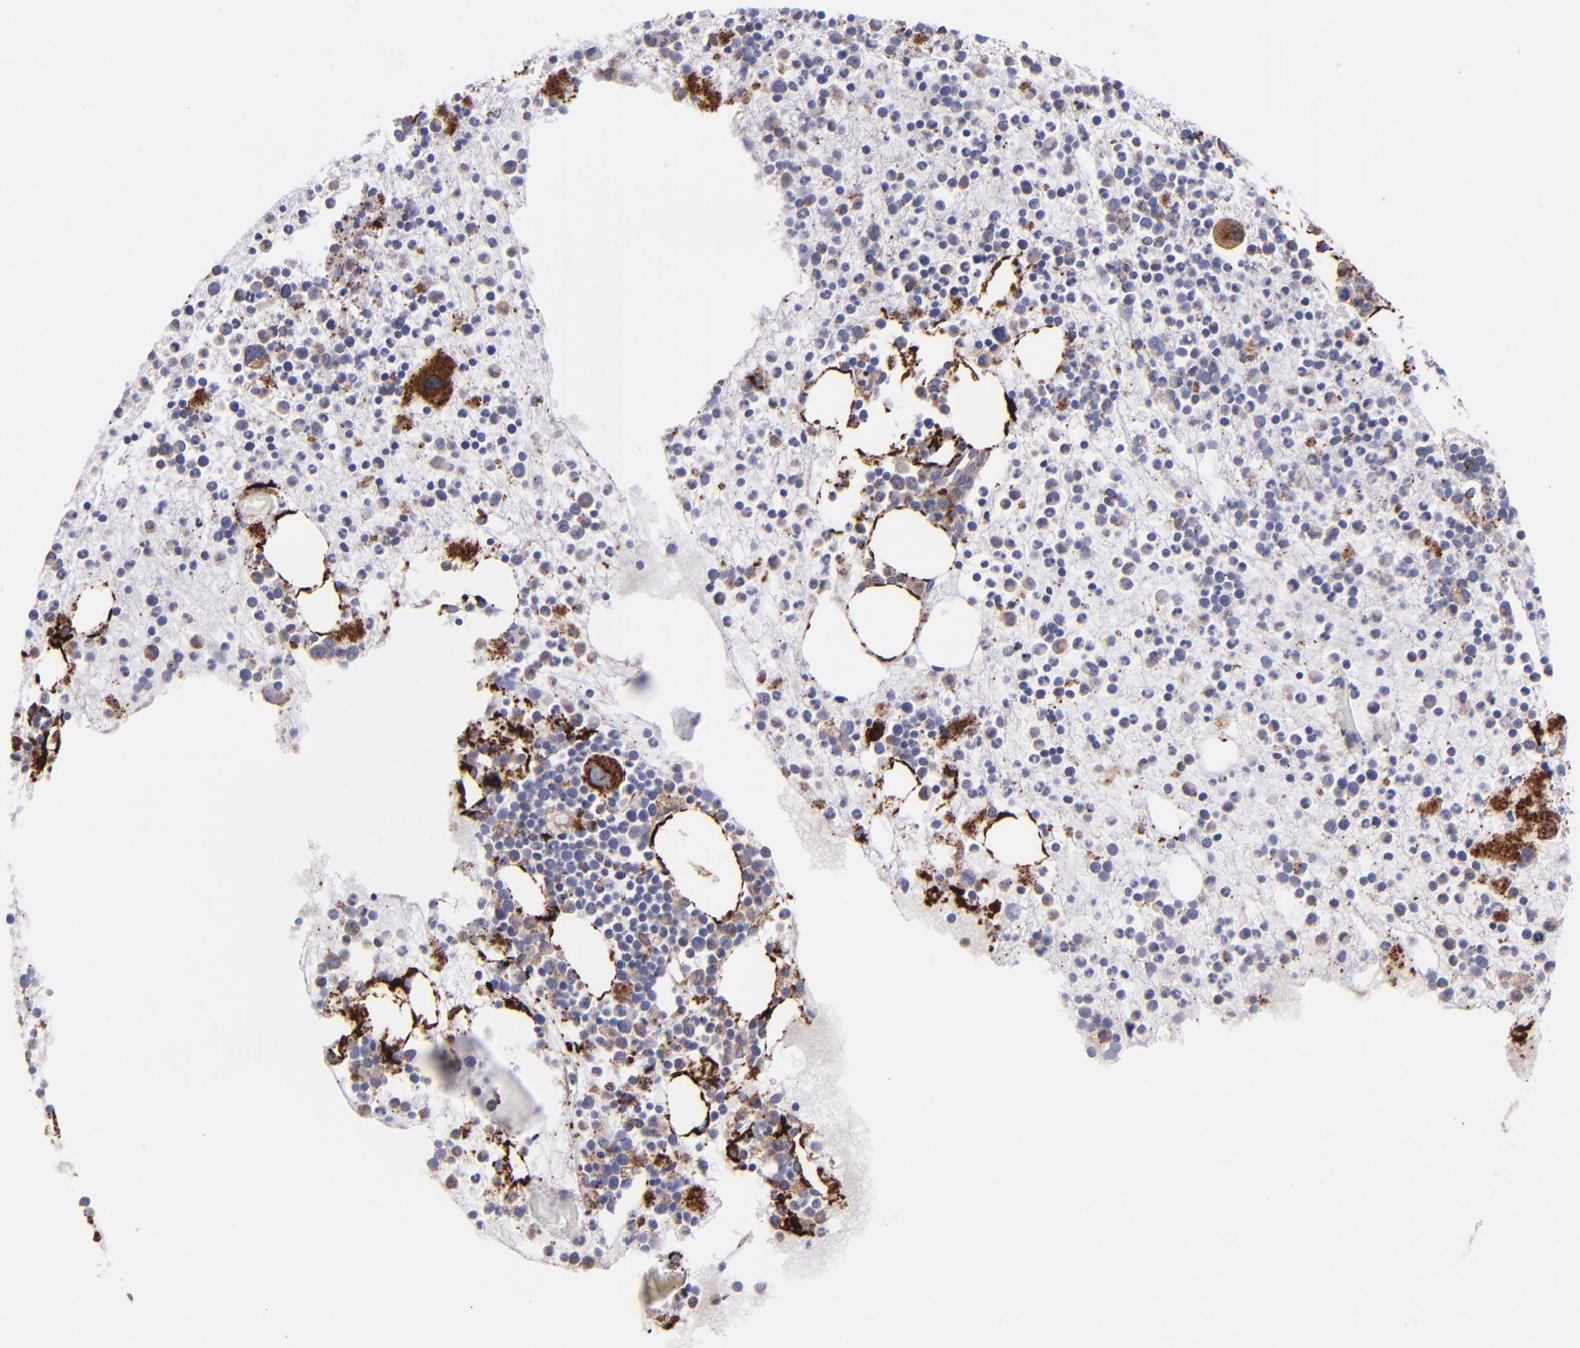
{"staining": {"intensity": "strong", "quantity": "<25%", "location": "cytoplasmic/membranous"}, "tissue": "bone marrow", "cell_type": "Hematopoietic cells", "image_type": "normal", "snomed": [{"axis": "morphology", "description": "Normal tissue, NOS"}, {"axis": "topography", "description": "Bone marrow"}], "caption": "Immunohistochemical staining of benign human bone marrow demonstrates medium levels of strong cytoplasmic/membranous positivity in approximately <25% of hematopoietic cells. (Stains: DAB in brown, nuclei in blue, Microscopy: brightfield microscopy at high magnification).", "gene": "MAOB", "patient": {"sex": "male", "age": 15}}